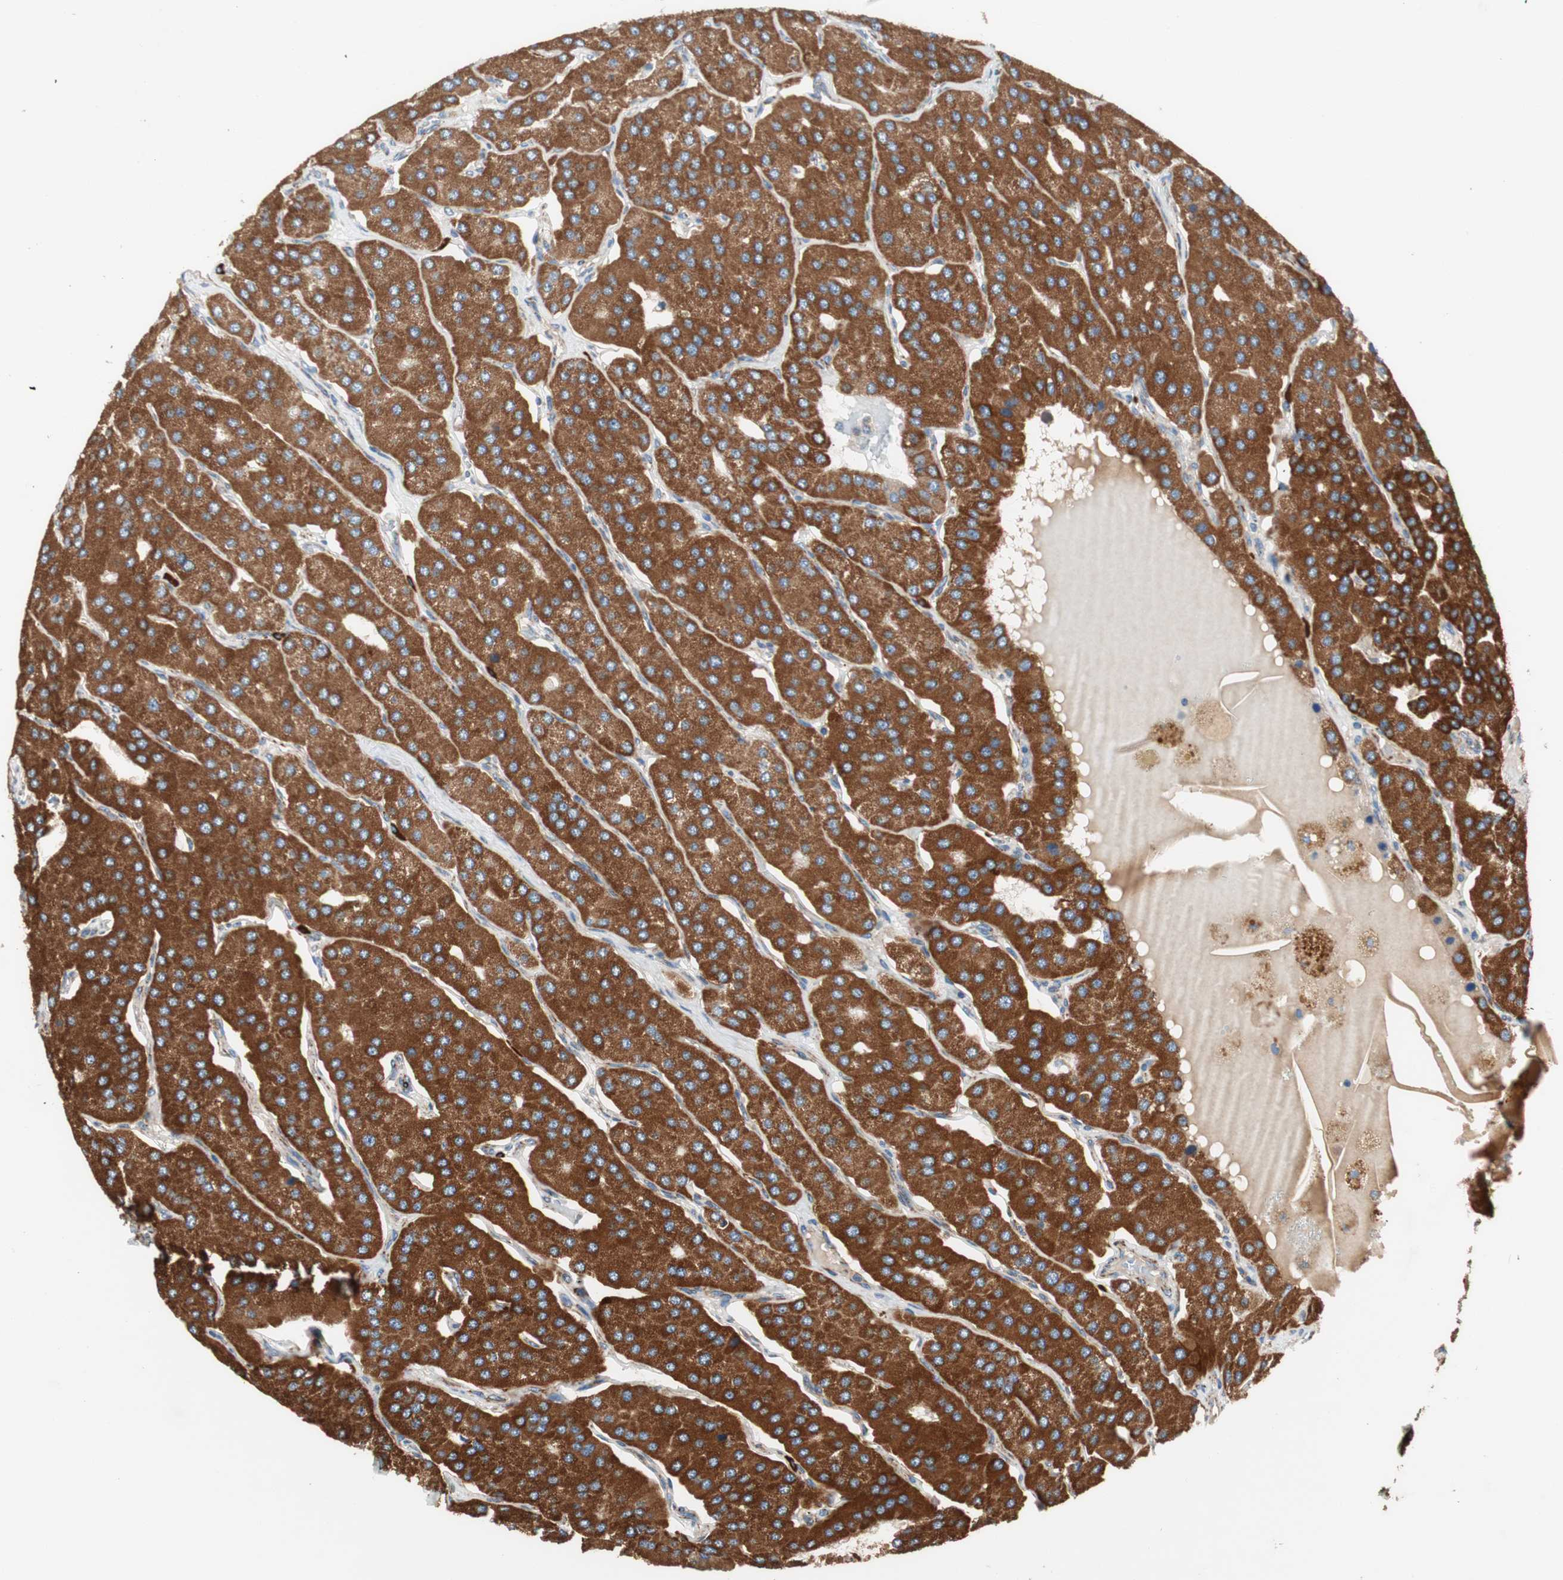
{"staining": {"intensity": "strong", "quantity": ">75%", "location": "cytoplasmic/membranous"}, "tissue": "parathyroid gland", "cell_type": "Glandular cells", "image_type": "normal", "snomed": [{"axis": "morphology", "description": "Normal tissue, NOS"}, {"axis": "morphology", "description": "Adenoma, NOS"}, {"axis": "topography", "description": "Parathyroid gland"}], "caption": "This is a histology image of immunohistochemistry staining of benign parathyroid gland, which shows strong expression in the cytoplasmic/membranous of glandular cells.", "gene": "AKAP1", "patient": {"sex": "female", "age": 86}}